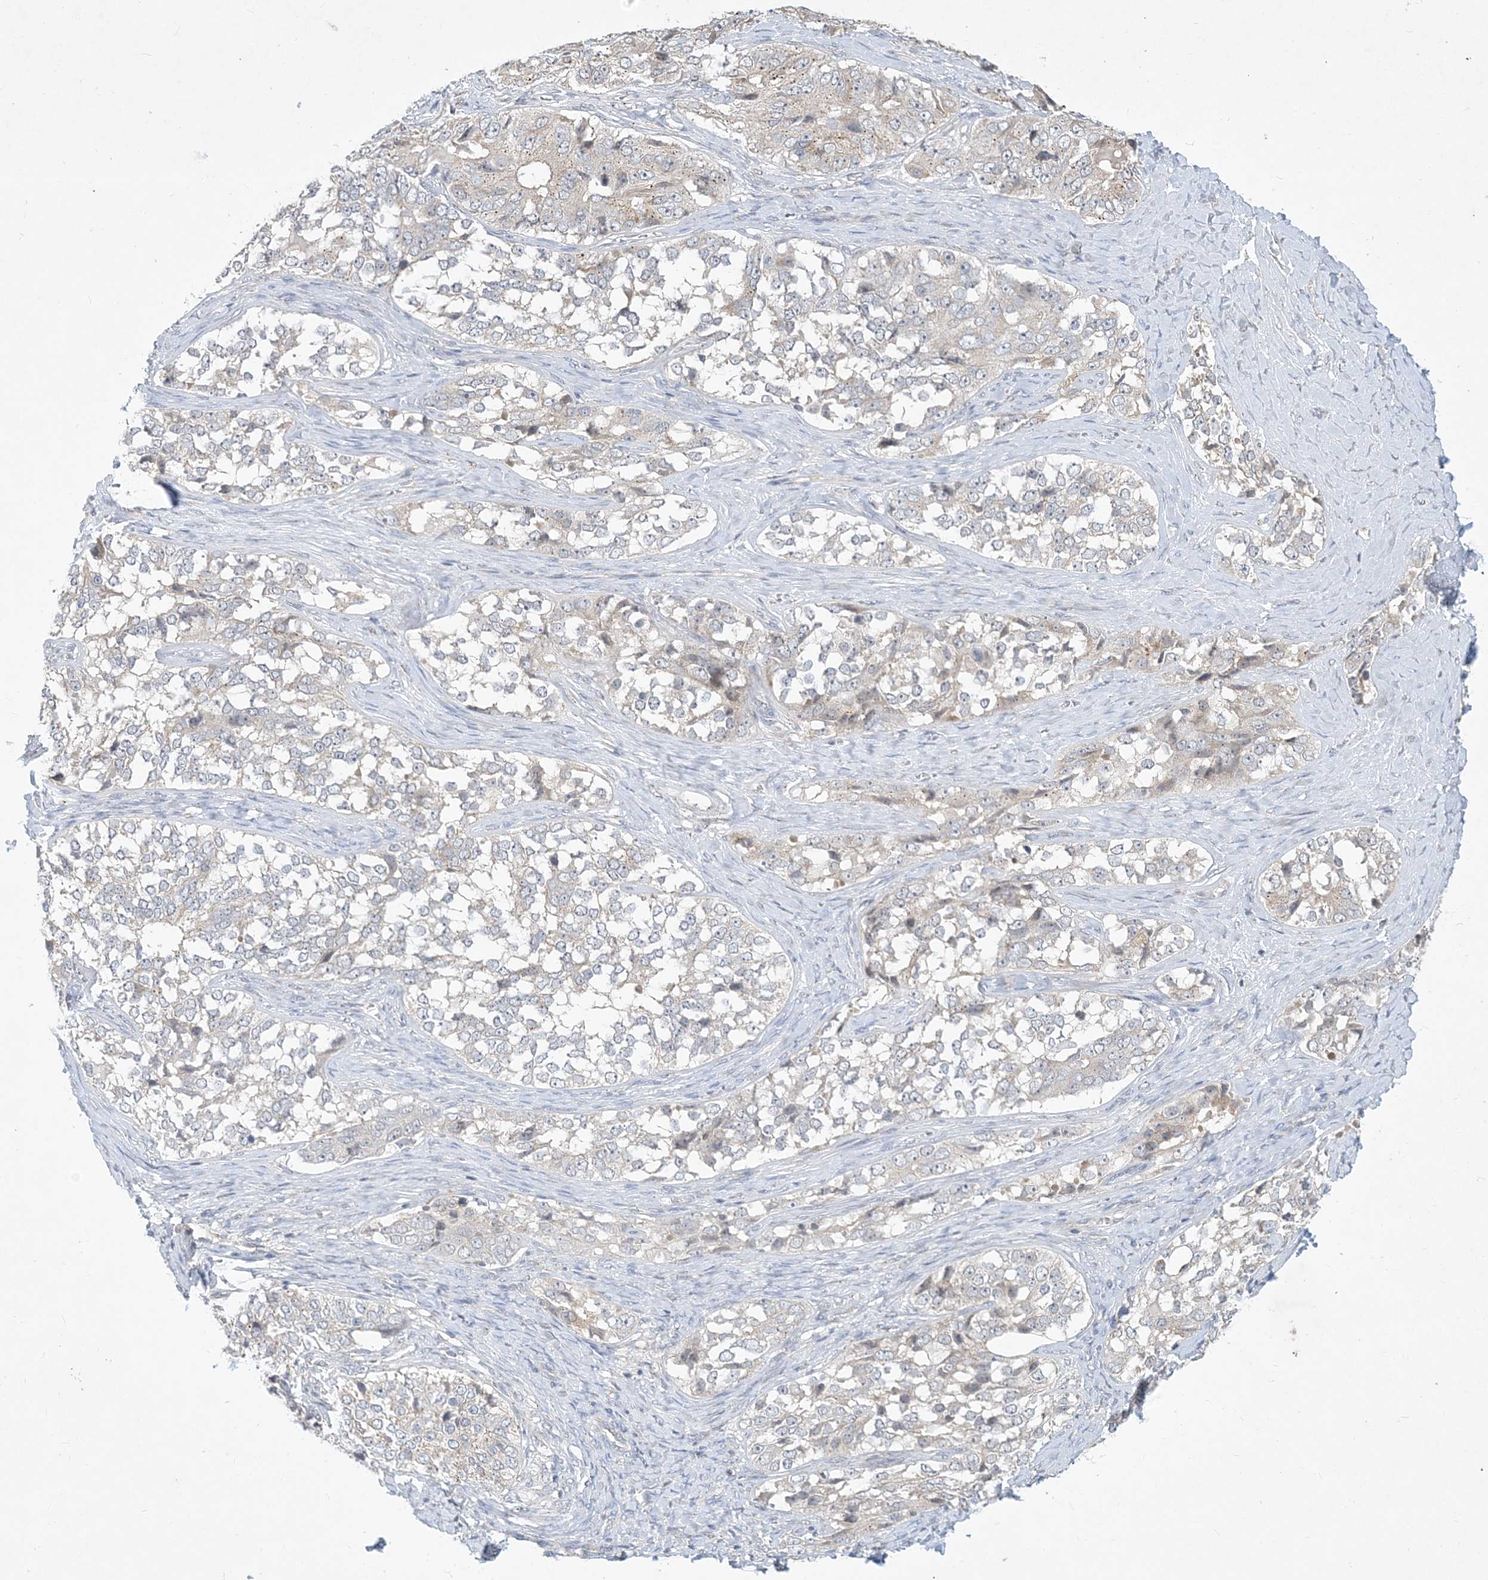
{"staining": {"intensity": "weak", "quantity": "<25%", "location": "cytoplasmic/membranous"}, "tissue": "ovarian cancer", "cell_type": "Tumor cells", "image_type": "cancer", "snomed": [{"axis": "morphology", "description": "Carcinoma, endometroid"}, {"axis": "topography", "description": "Ovary"}], "caption": "Tumor cells are negative for brown protein staining in ovarian endometroid carcinoma.", "gene": "CCDC14", "patient": {"sex": "female", "age": 51}}